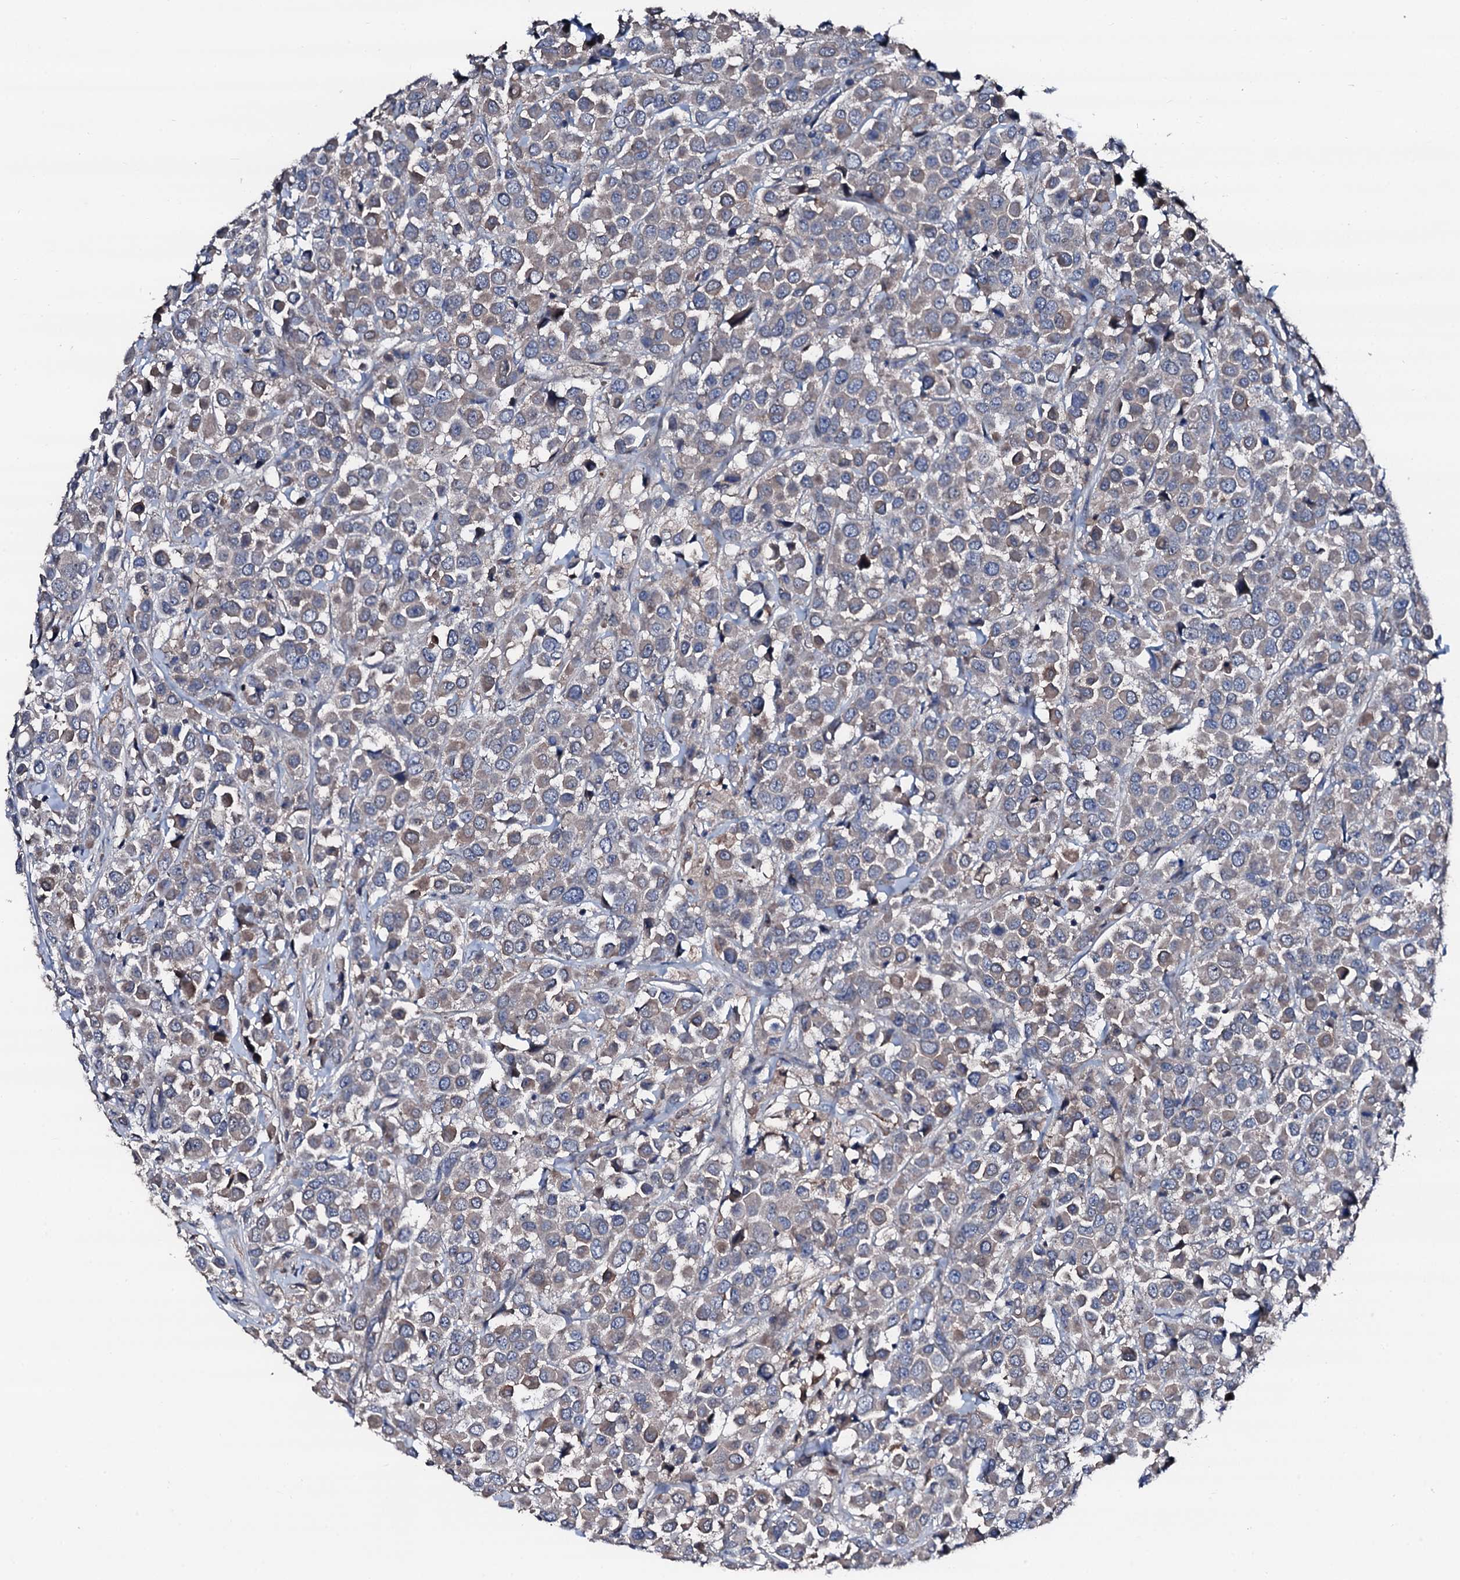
{"staining": {"intensity": "weak", "quantity": "<25%", "location": "cytoplasmic/membranous"}, "tissue": "breast cancer", "cell_type": "Tumor cells", "image_type": "cancer", "snomed": [{"axis": "morphology", "description": "Duct carcinoma"}, {"axis": "topography", "description": "Breast"}], "caption": "This micrograph is of breast cancer (intraductal carcinoma) stained with immunohistochemistry to label a protein in brown with the nuclei are counter-stained blue. There is no positivity in tumor cells.", "gene": "TRAFD1", "patient": {"sex": "female", "age": 61}}